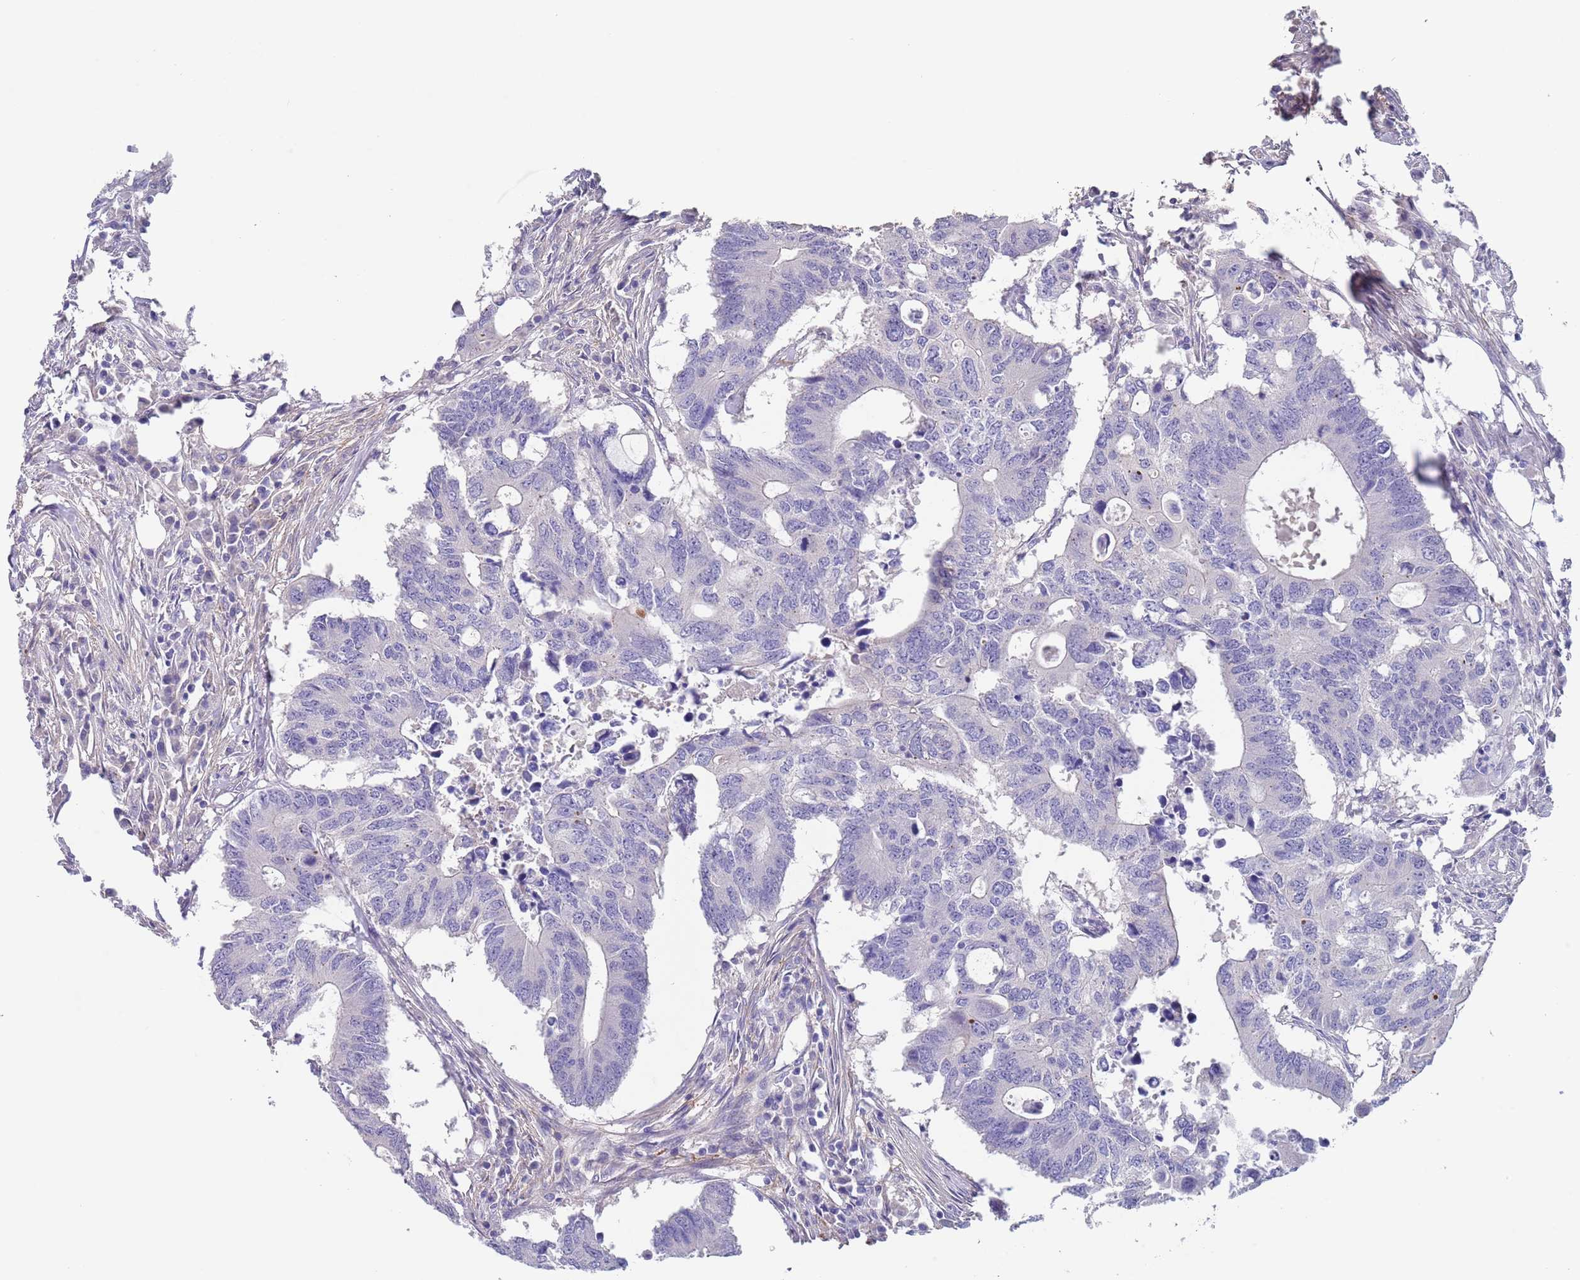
{"staining": {"intensity": "negative", "quantity": "none", "location": "none"}, "tissue": "colorectal cancer", "cell_type": "Tumor cells", "image_type": "cancer", "snomed": [{"axis": "morphology", "description": "Adenocarcinoma, NOS"}, {"axis": "topography", "description": "Colon"}], "caption": "Human colorectal adenocarcinoma stained for a protein using immunohistochemistry exhibits no positivity in tumor cells.", "gene": "RNF169", "patient": {"sex": "male", "age": 71}}